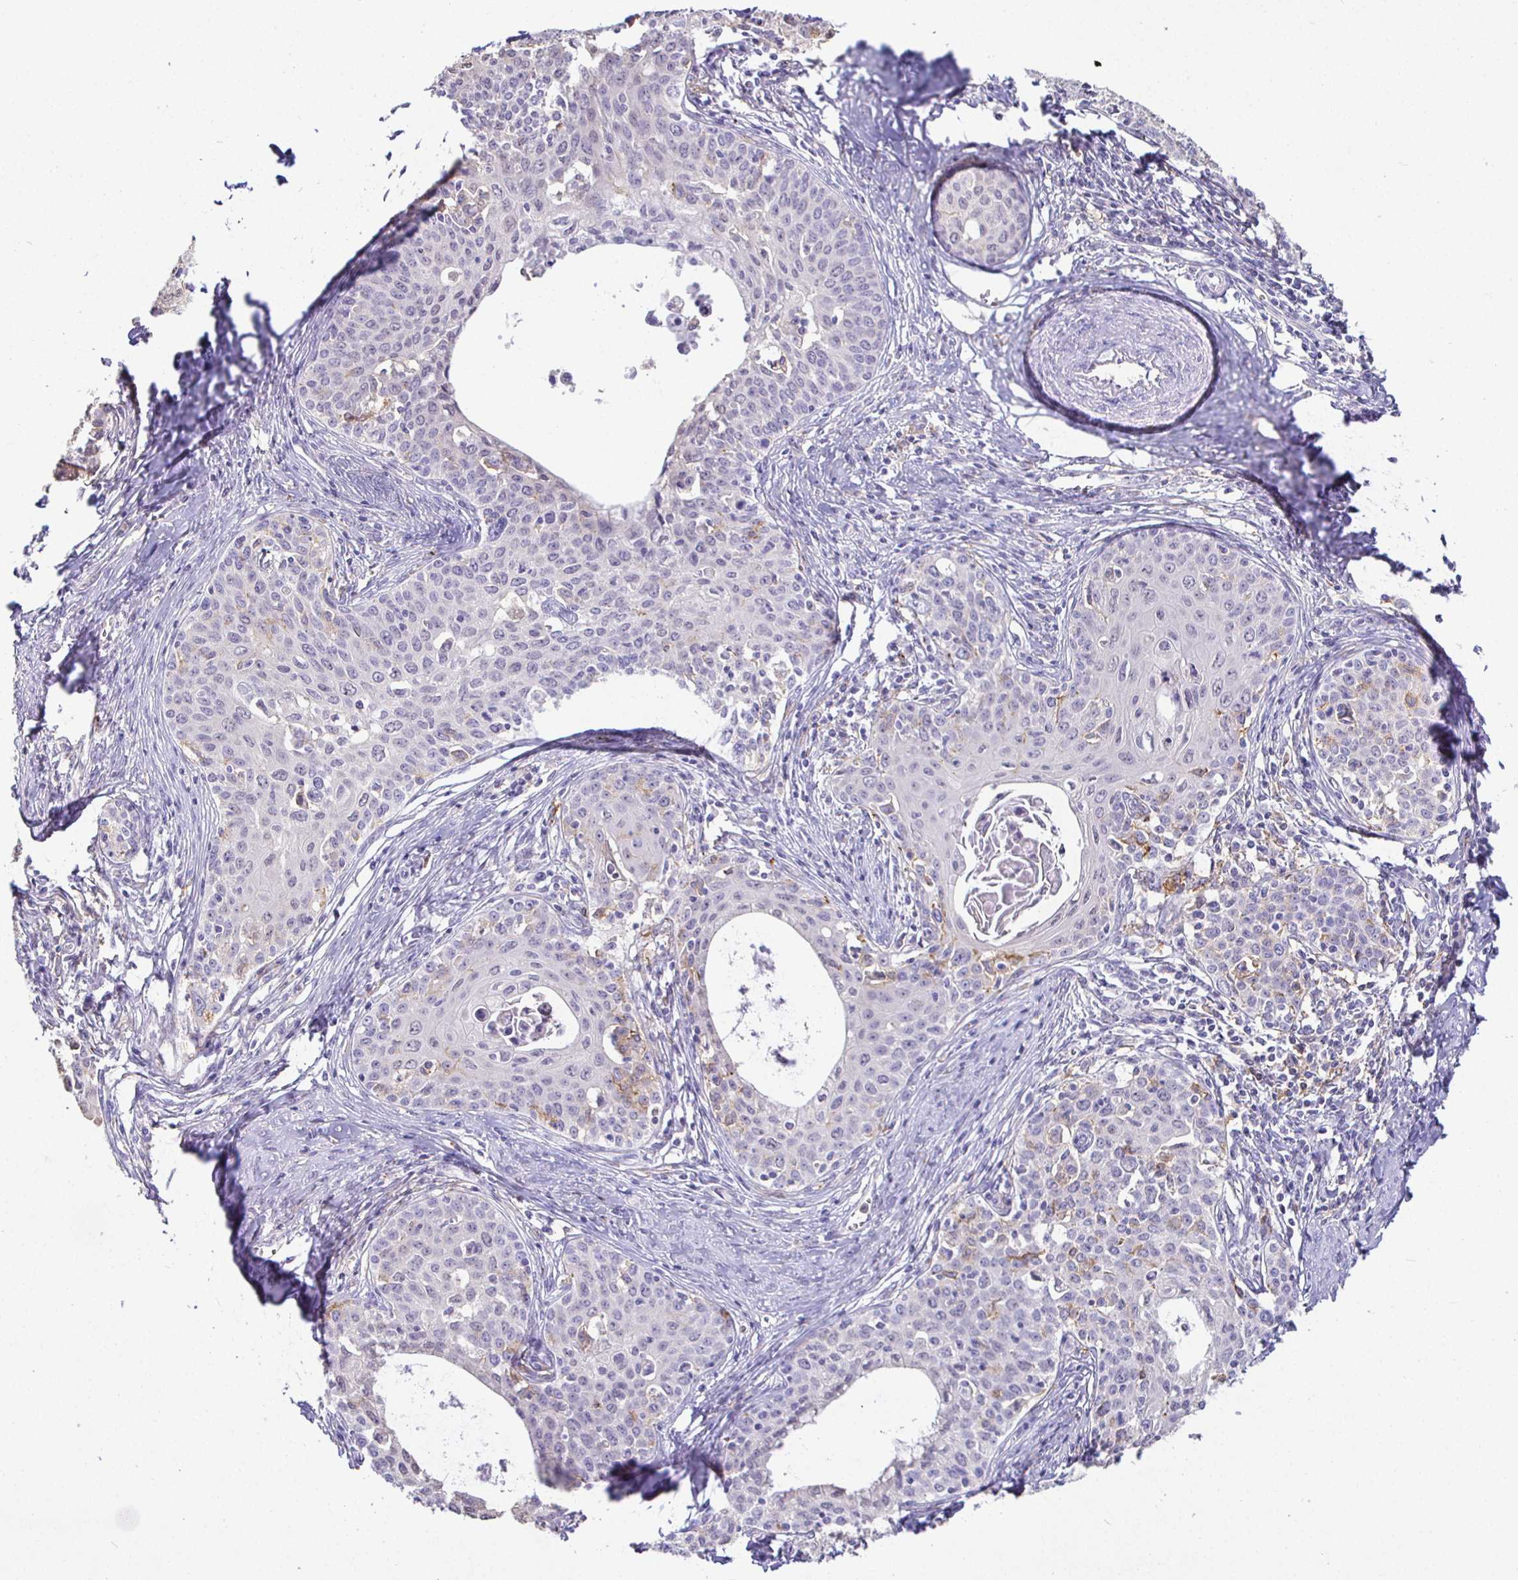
{"staining": {"intensity": "negative", "quantity": "none", "location": "none"}, "tissue": "cervical cancer", "cell_type": "Tumor cells", "image_type": "cancer", "snomed": [{"axis": "morphology", "description": "Squamous cell carcinoma, NOS"}, {"axis": "morphology", "description": "Adenocarcinoma, NOS"}, {"axis": "topography", "description": "Cervix"}], "caption": "IHC of cervical cancer demonstrates no positivity in tumor cells.", "gene": "SIRPA", "patient": {"sex": "female", "age": 52}}